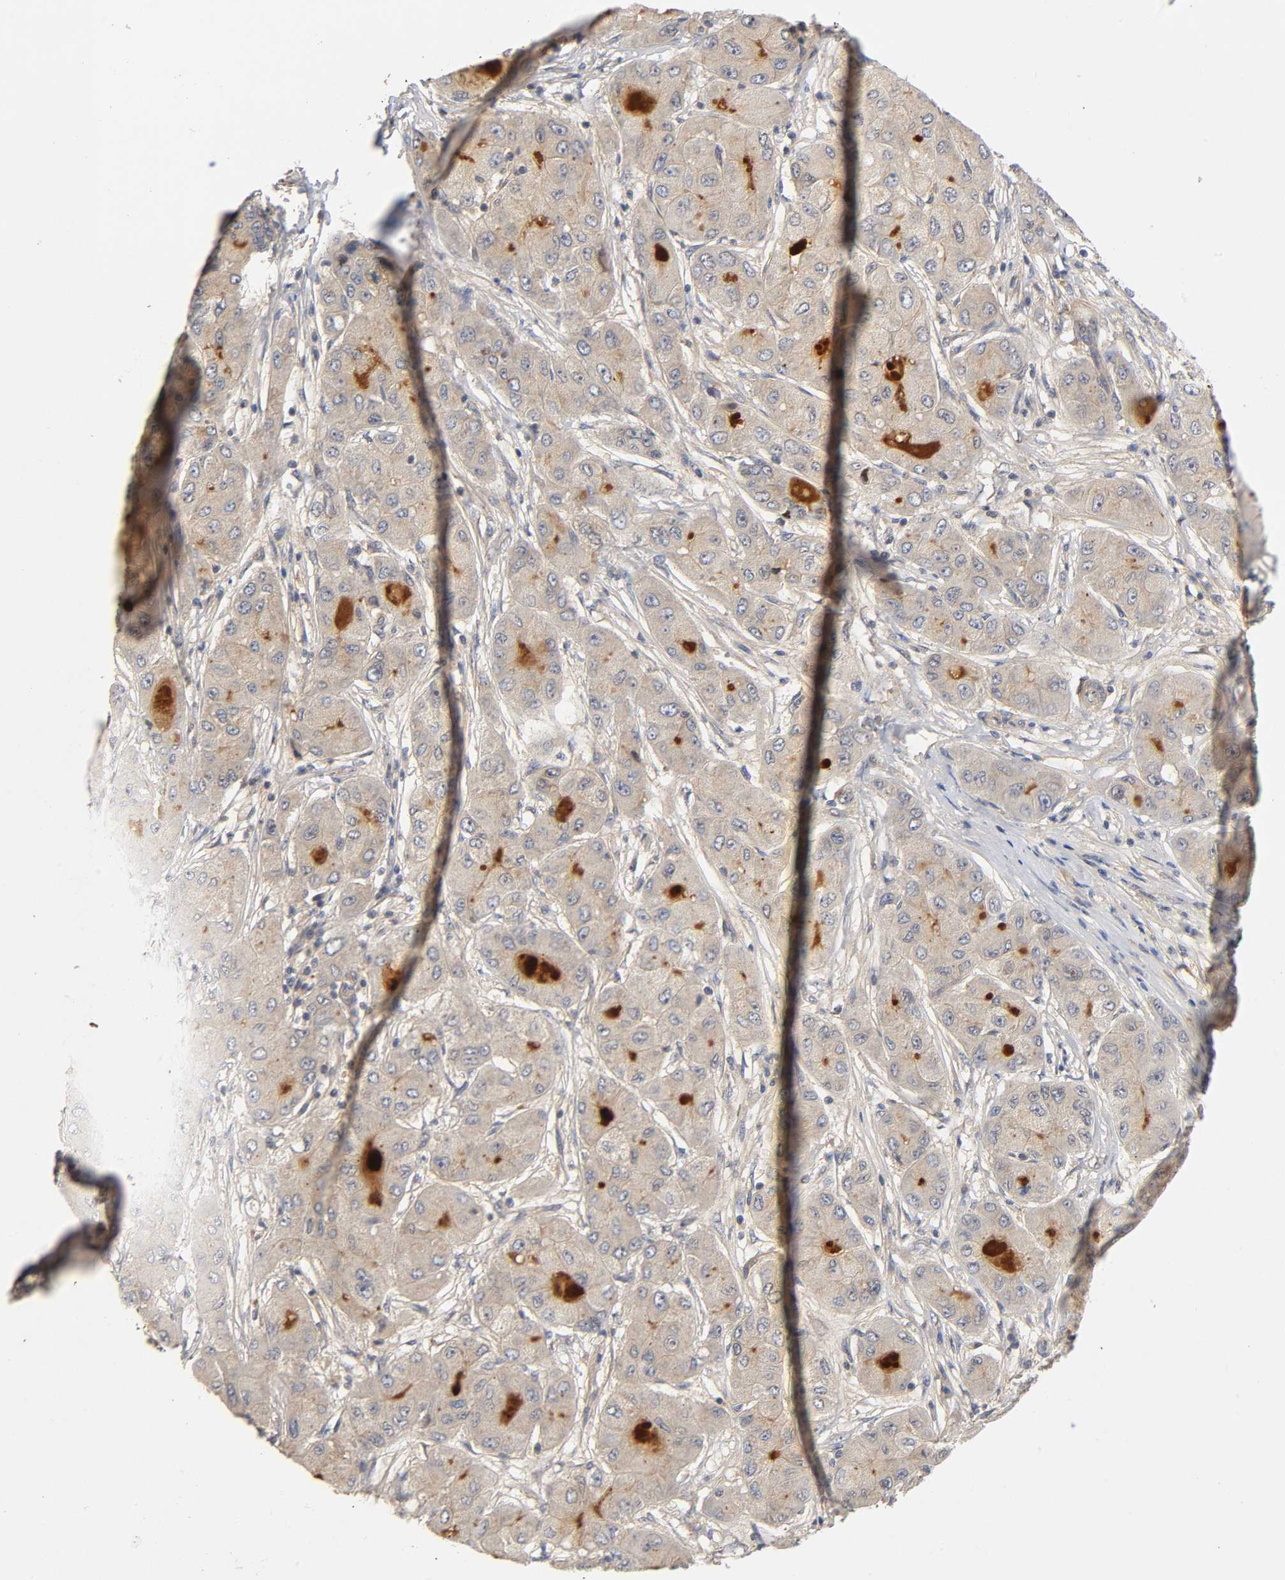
{"staining": {"intensity": "moderate", "quantity": ">75%", "location": "cytoplasmic/membranous"}, "tissue": "liver cancer", "cell_type": "Tumor cells", "image_type": "cancer", "snomed": [{"axis": "morphology", "description": "Carcinoma, Hepatocellular, NOS"}, {"axis": "topography", "description": "Liver"}], "caption": "Immunohistochemical staining of liver cancer (hepatocellular carcinoma) exhibits moderate cytoplasmic/membranous protein staining in about >75% of tumor cells.", "gene": "CPB2", "patient": {"sex": "male", "age": 80}}